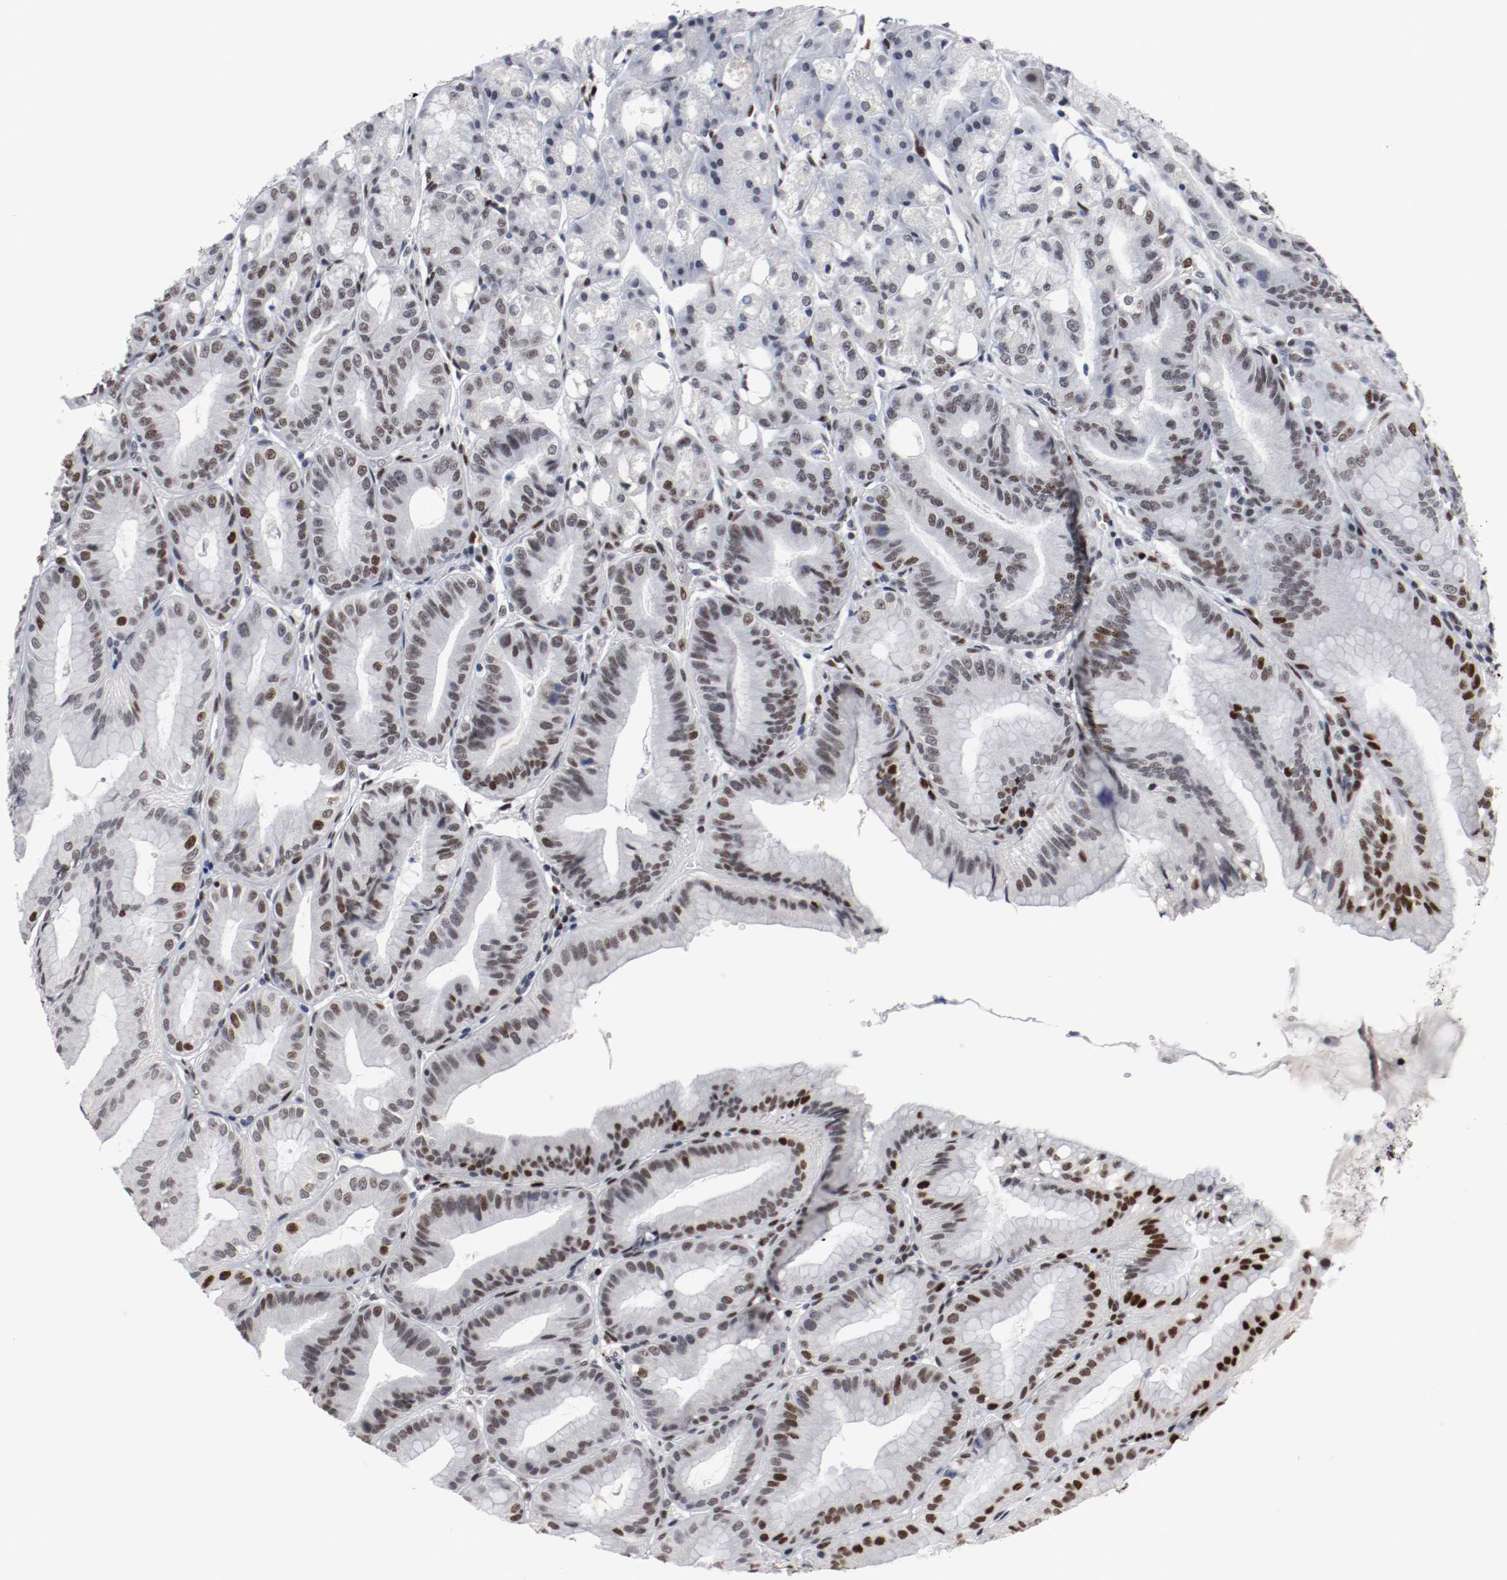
{"staining": {"intensity": "strong", "quantity": ">75%", "location": "nuclear"}, "tissue": "stomach", "cell_type": "Glandular cells", "image_type": "normal", "snomed": [{"axis": "morphology", "description": "Normal tissue, NOS"}, {"axis": "topography", "description": "Stomach, lower"}], "caption": "Glandular cells demonstrate high levels of strong nuclear expression in approximately >75% of cells in normal stomach. (DAB (3,3'-diaminobenzidine) IHC with brightfield microscopy, high magnification).", "gene": "MEF2D", "patient": {"sex": "male", "age": 71}}